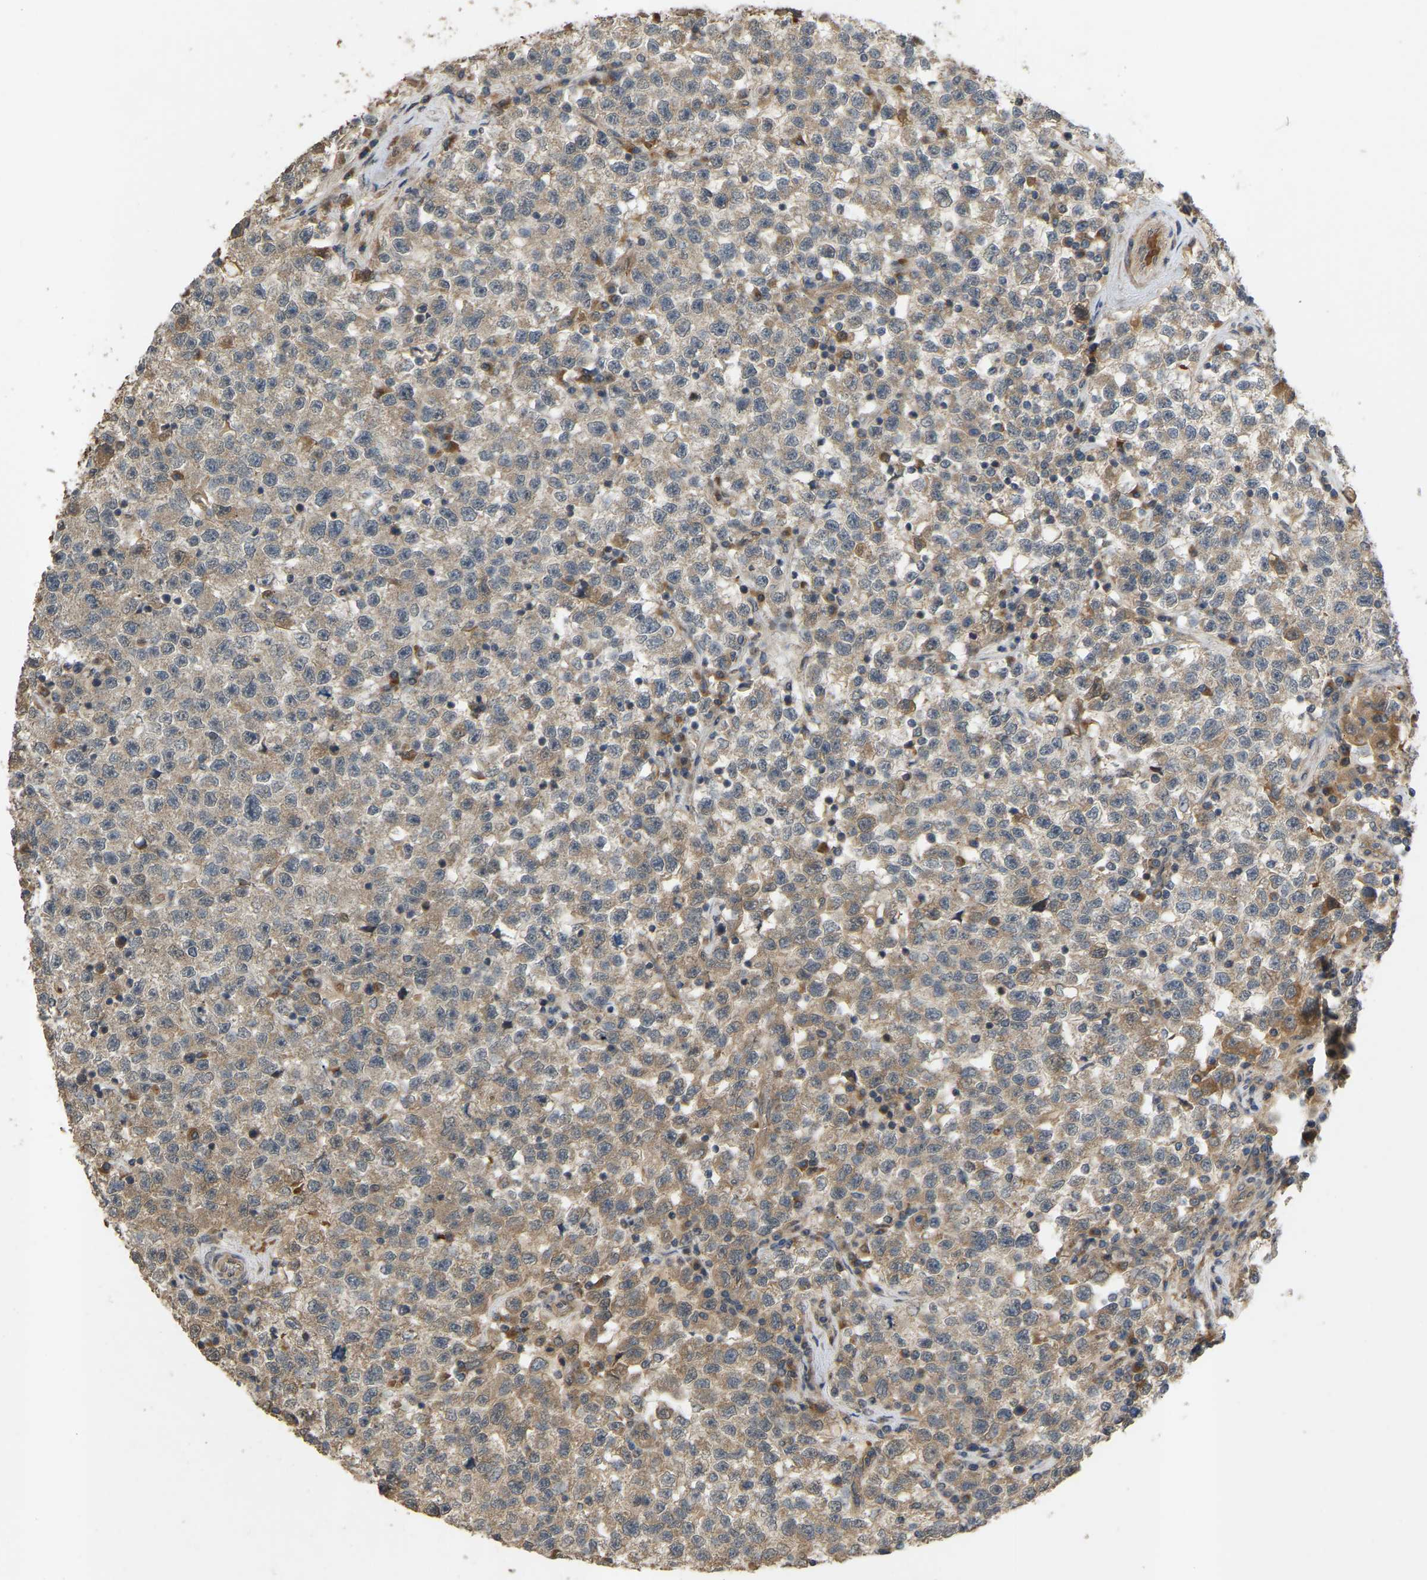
{"staining": {"intensity": "weak", "quantity": ">75%", "location": "cytoplasmic/membranous"}, "tissue": "testis cancer", "cell_type": "Tumor cells", "image_type": "cancer", "snomed": [{"axis": "morphology", "description": "Seminoma, NOS"}, {"axis": "topography", "description": "Testis"}], "caption": "Weak cytoplasmic/membranous expression for a protein is present in about >75% of tumor cells of testis cancer (seminoma) using immunohistochemistry (IHC).", "gene": "LIMK2", "patient": {"sex": "male", "age": 22}}